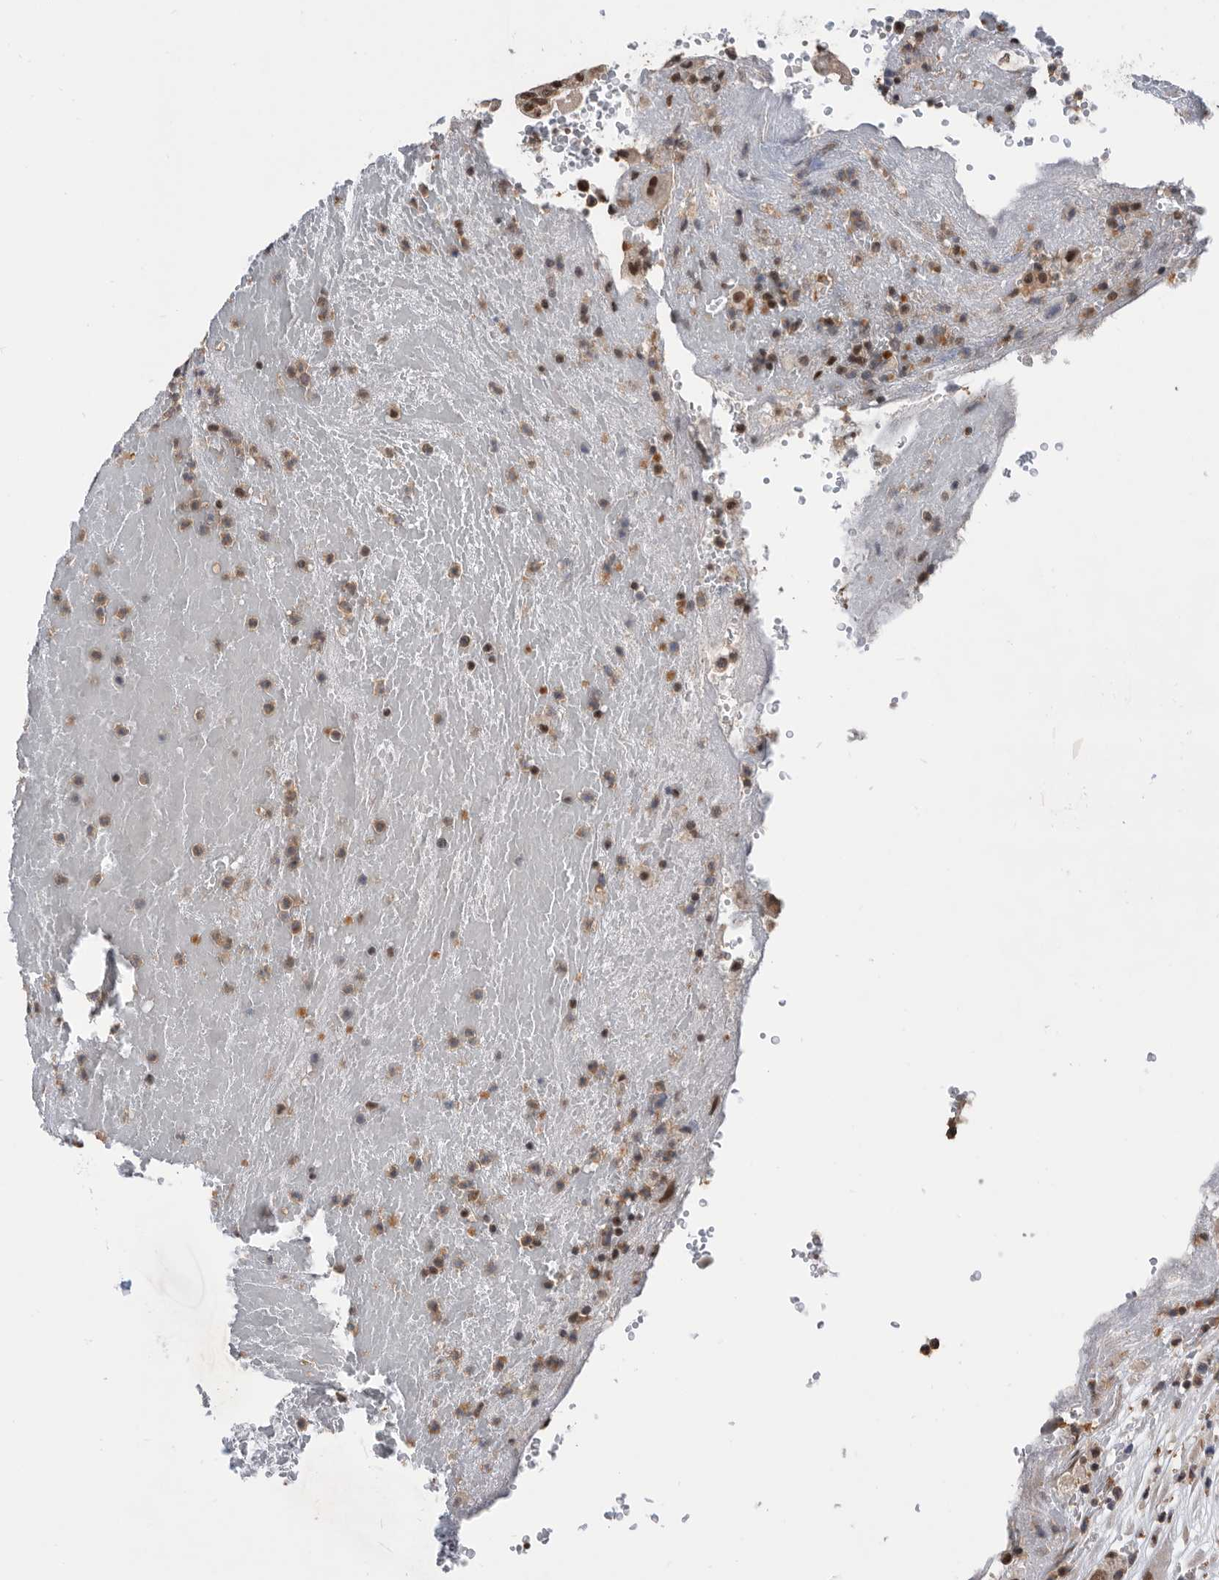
{"staining": {"intensity": "moderate", "quantity": ">75%", "location": "nuclear"}, "tissue": "thyroid cancer", "cell_type": "Tumor cells", "image_type": "cancer", "snomed": [{"axis": "morphology", "description": "Papillary adenocarcinoma, NOS"}, {"axis": "topography", "description": "Thyroid gland"}], "caption": "The image displays staining of thyroid cancer (papillary adenocarcinoma), revealing moderate nuclear protein positivity (brown color) within tumor cells. Immunohistochemistry stains the protein of interest in brown and the nuclei are stained blue.", "gene": "ZNF260", "patient": {"sex": "male", "age": 77}}